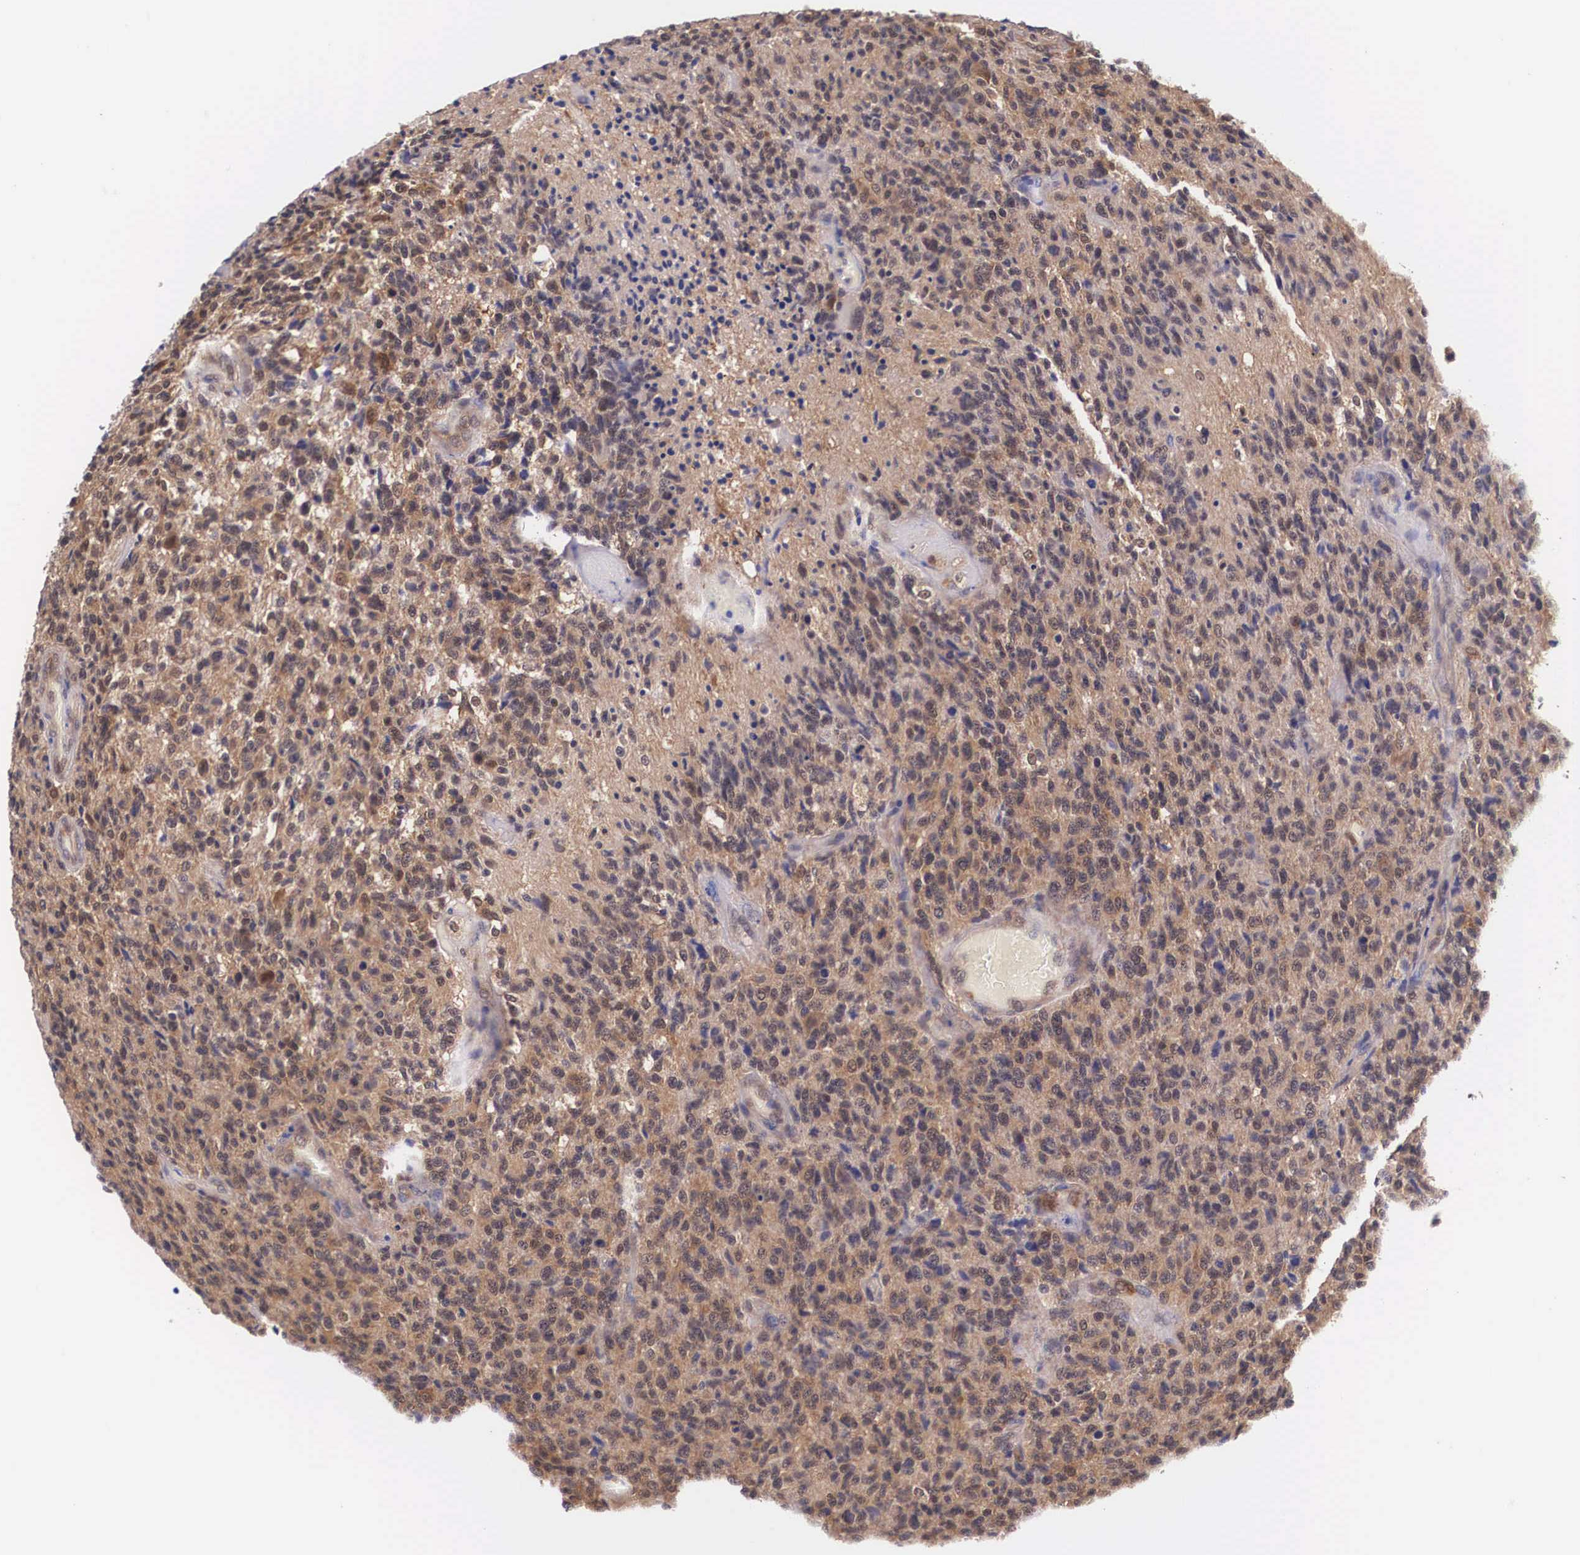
{"staining": {"intensity": "weak", "quantity": "<25%", "location": "cytoplasmic/membranous"}, "tissue": "glioma", "cell_type": "Tumor cells", "image_type": "cancer", "snomed": [{"axis": "morphology", "description": "Glioma, malignant, High grade"}, {"axis": "topography", "description": "Brain"}], "caption": "This is a histopathology image of IHC staining of glioma, which shows no expression in tumor cells.", "gene": "IGBP1", "patient": {"sex": "male", "age": 36}}